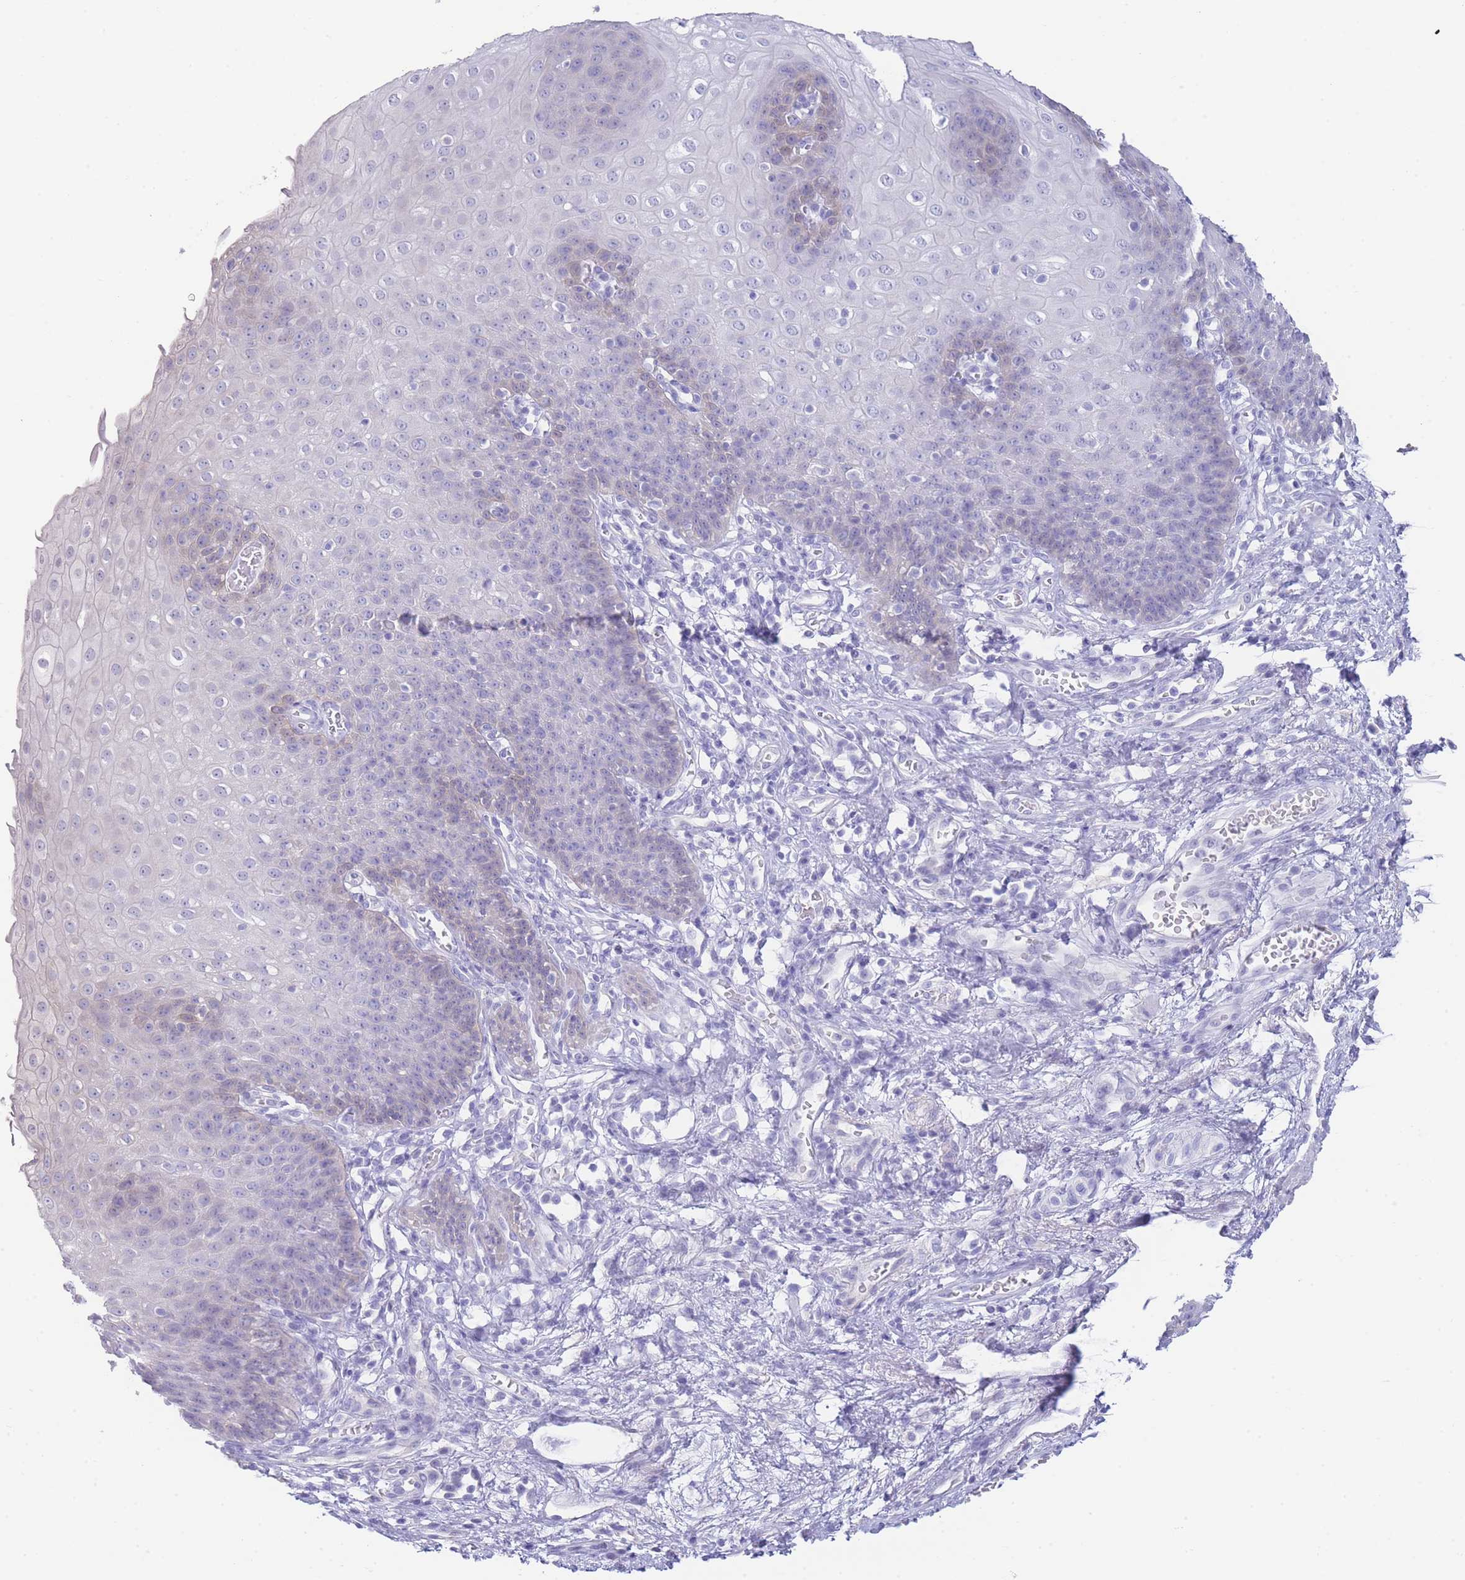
{"staining": {"intensity": "negative", "quantity": "none", "location": "none"}, "tissue": "esophagus", "cell_type": "Squamous epithelial cells", "image_type": "normal", "snomed": [{"axis": "morphology", "description": "Normal tissue, NOS"}, {"axis": "topography", "description": "Esophagus"}], "caption": "Immunohistochemistry (IHC) histopathology image of normal esophagus: human esophagus stained with DAB (3,3'-diaminobenzidine) exhibits no significant protein staining in squamous epithelial cells.", "gene": "LRRC37A2", "patient": {"sex": "male", "age": 71}}